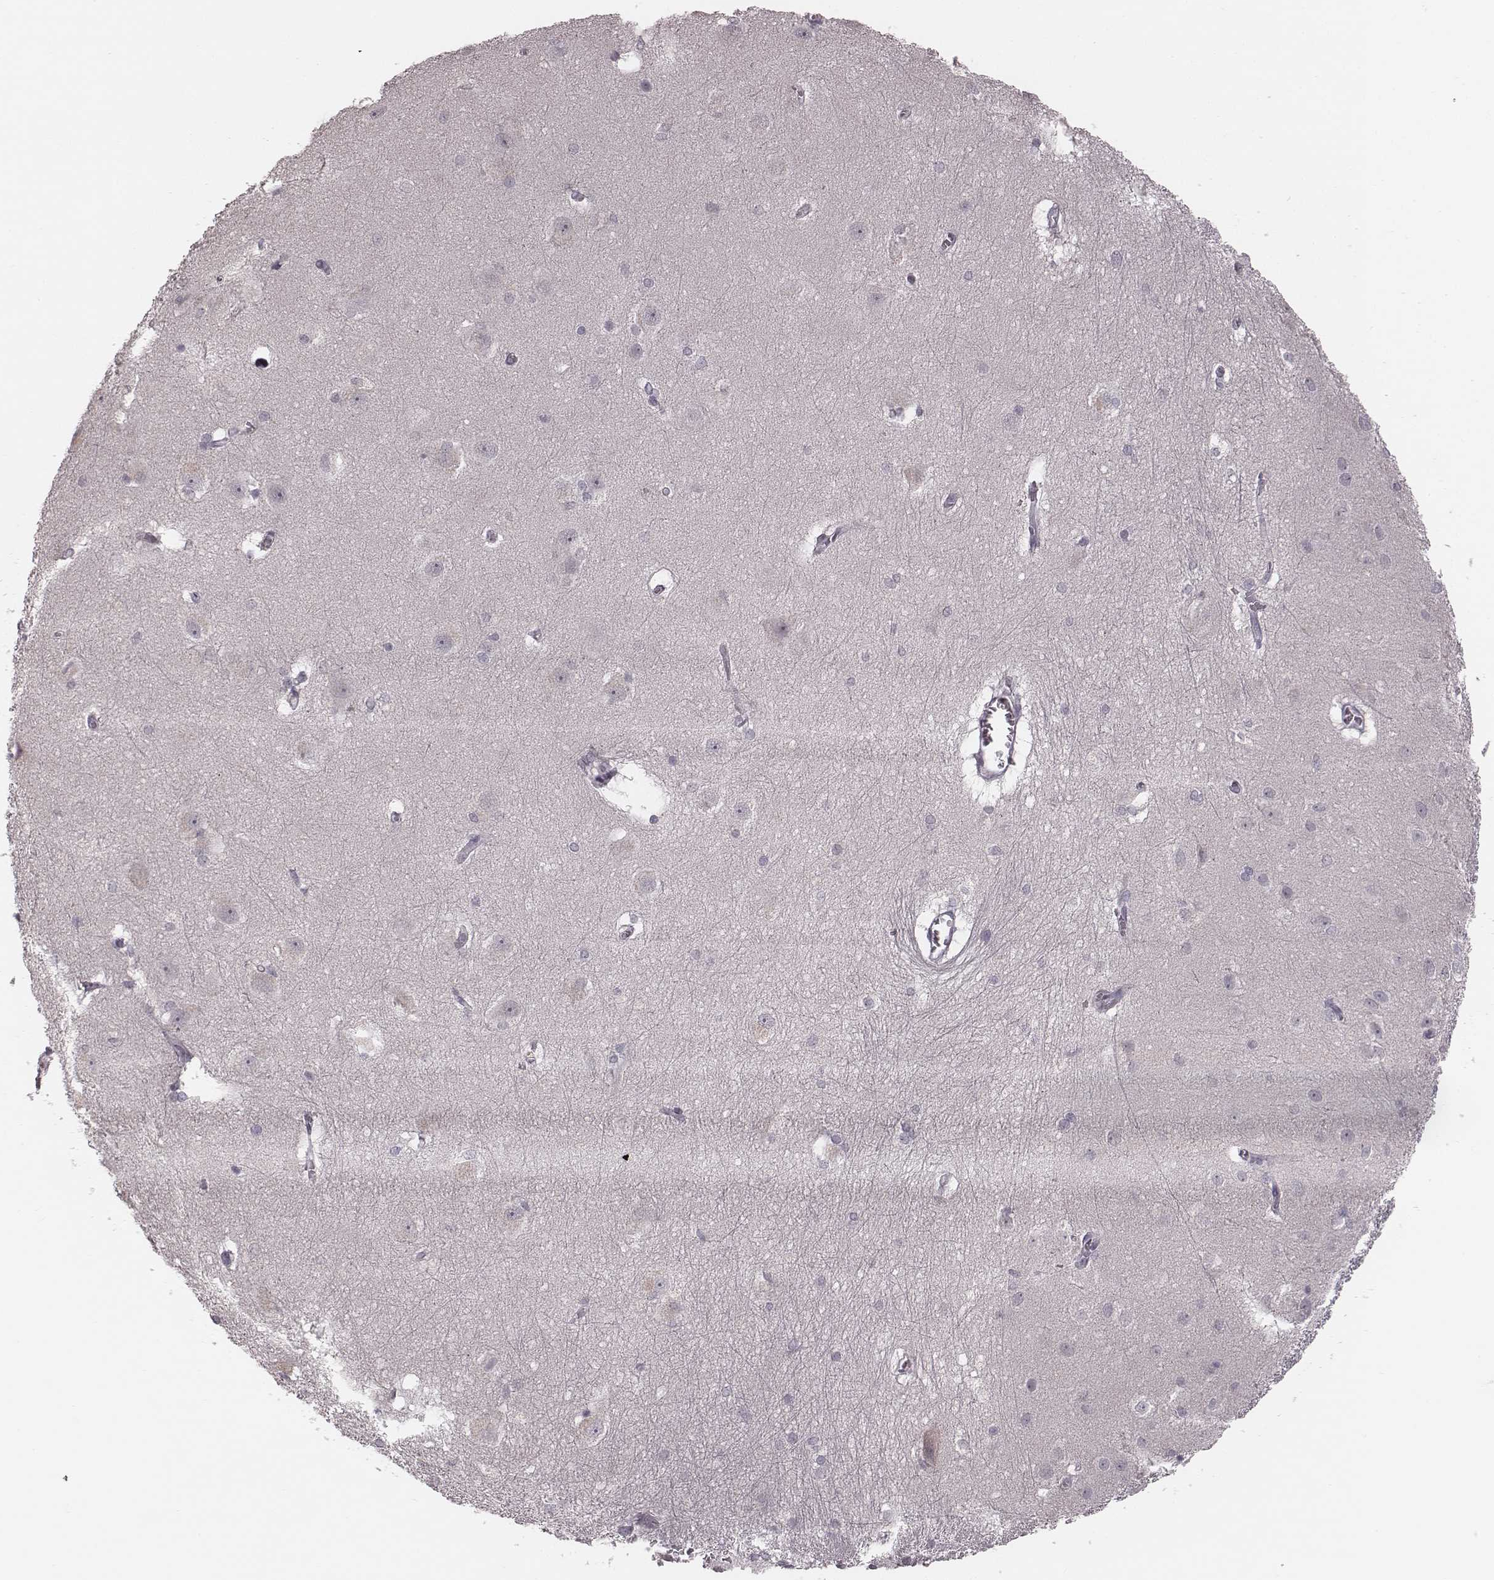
{"staining": {"intensity": "negative", "quantity": "none", "location": "none"}, "tissue": "hippocampus", "cell_type": "Glial cells", "image_type": "normal", "snomed": [{"axis": "morphology", "description": "Normal tissue, NOS"}, {"axis": "topography", "description": "Cerebral cortex"}, {"axis": "topography", "description": "Hippocampus"}], "caption": "Glial cells show no significant positivity in benign hippocampus.", "gene": "IQCG", "patient": {"sex": "female", "age": 19}}